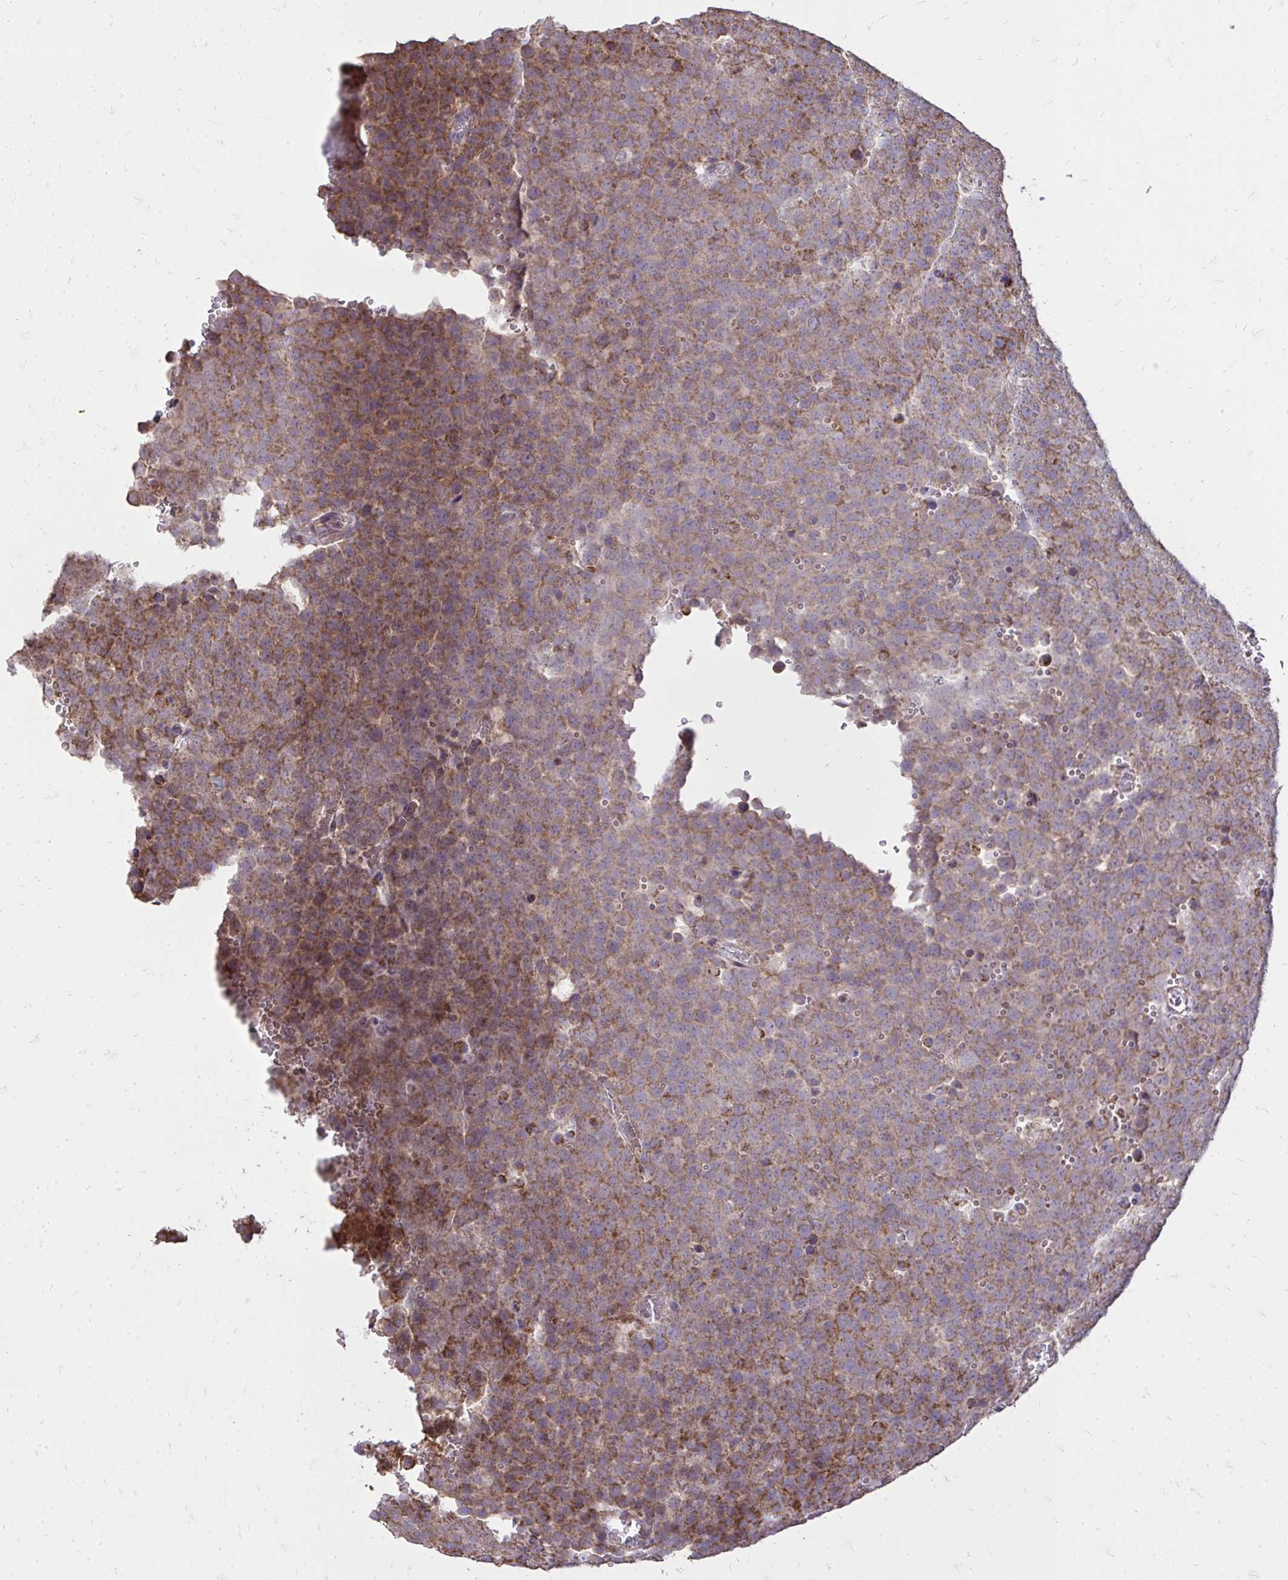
{"staining": {"intensity": "moderate", "quantity": ">75%", "location": "cytoplasmic/membranous"}, "tissue": "testis cancer", "cell_type": "Tumor cells", "image_type": "cancer", "snomed": [{"axis": "morphology", "description": "Seminoma, NOS"}, {"axis": "topography", "description": "Testis"}], "caption": "Brown immunohistochemical staining in human testis cancer (seminoma) displays moderate cytoplasmic/membranous positivity in about >75% of tumor cells.", "gene": "SLC7A5", "patient": {"sex": "male", "age": 71}}